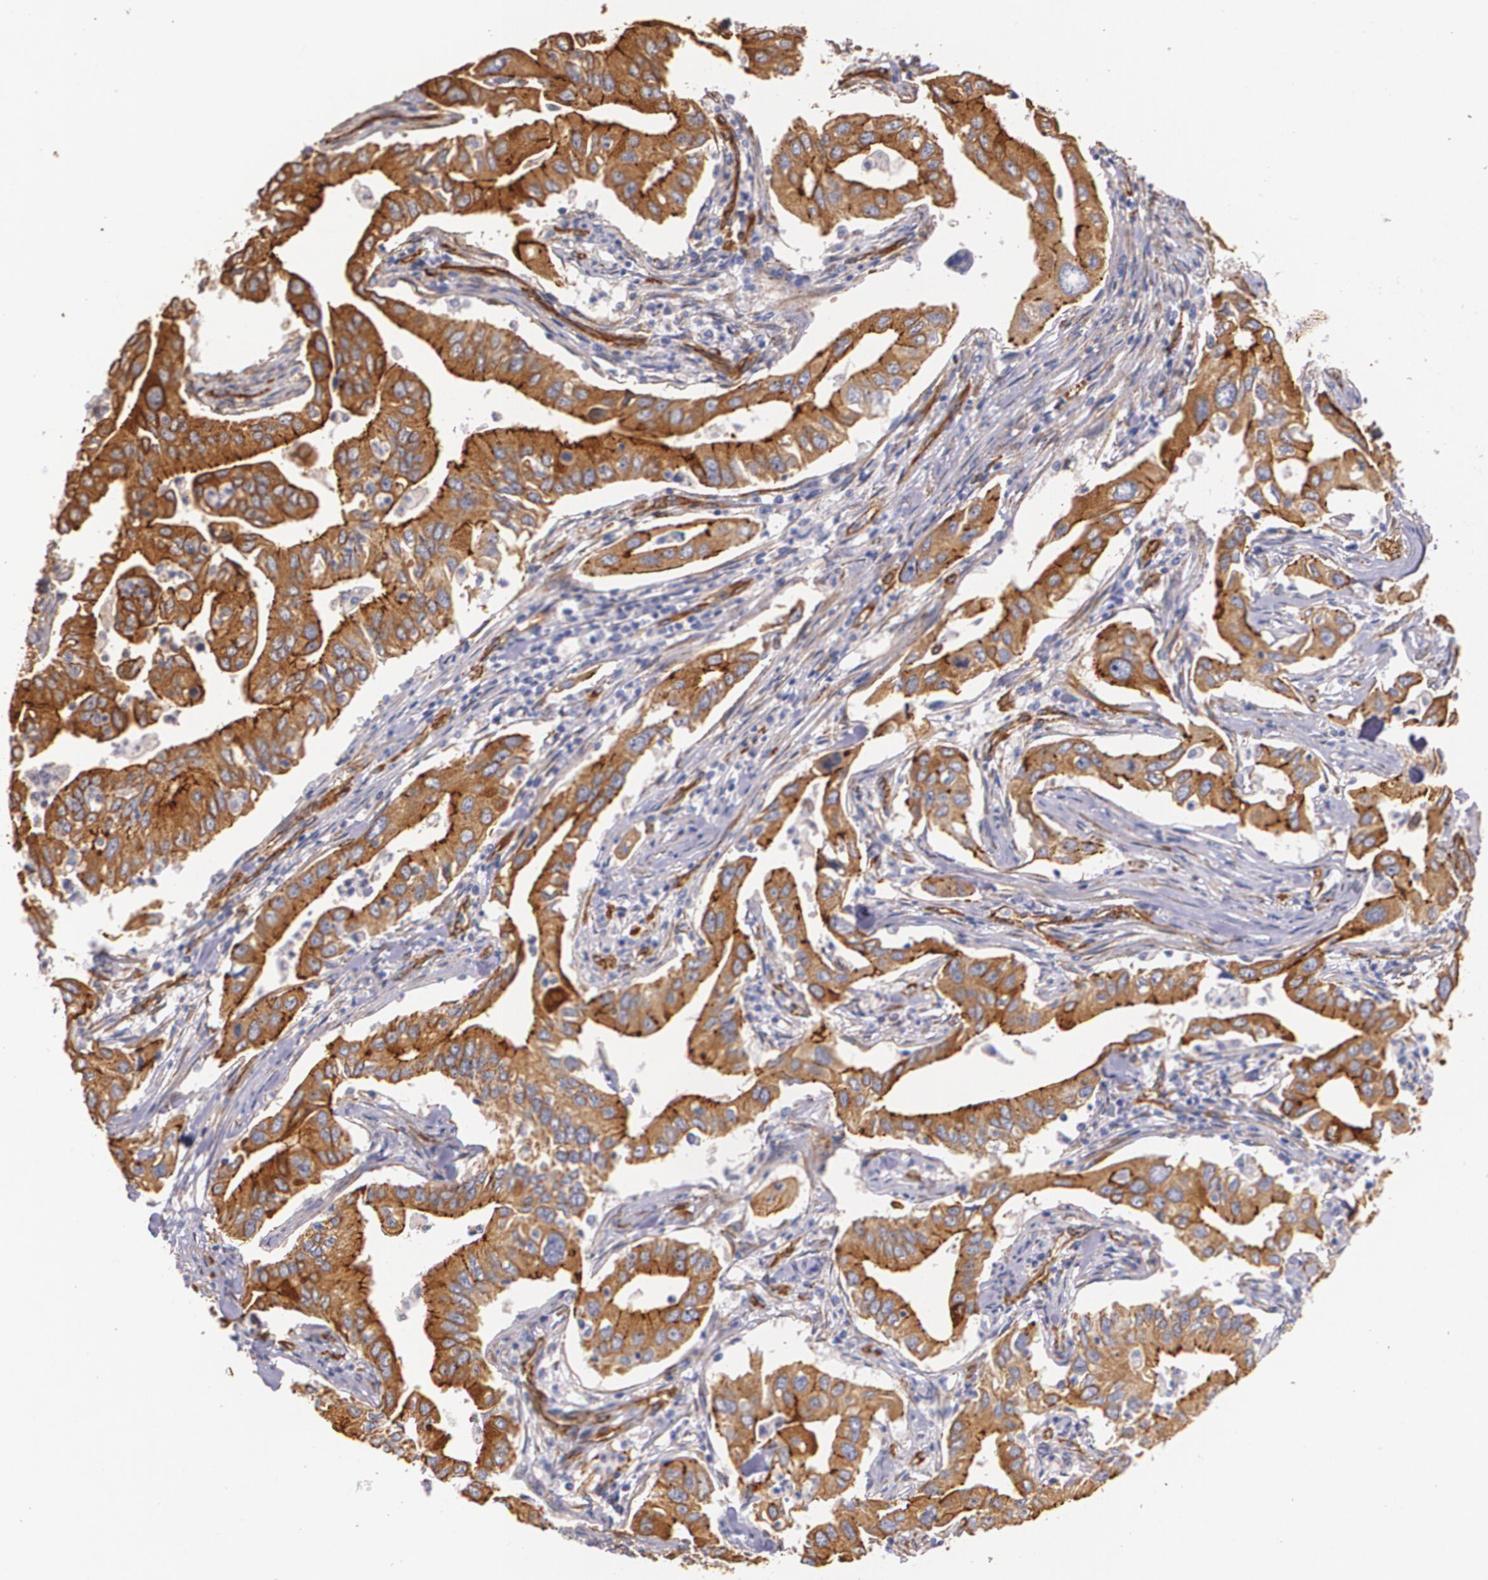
{"staining": {"intensity": "strong", "quantity": ">75%", "location": "cytoplasmic/membranous"}, "tissue": "lung cancer", "cell_type": "Tumor cells", "image_type": "cancer", "snomed": [{"axis": "morphology", "description": "Adenocarcinoma, NOS"}, {"axis": "topography", "description": "Lung"}], "caption": "This is a photomicrograph of immunohistochemistry staining of adenocarcinoma (lung), which shows strong positivity in the cytoplasmic/membranous of tumor cells.", "gene": "TJP1", "patient": {"sex": "male", "age": 48}}